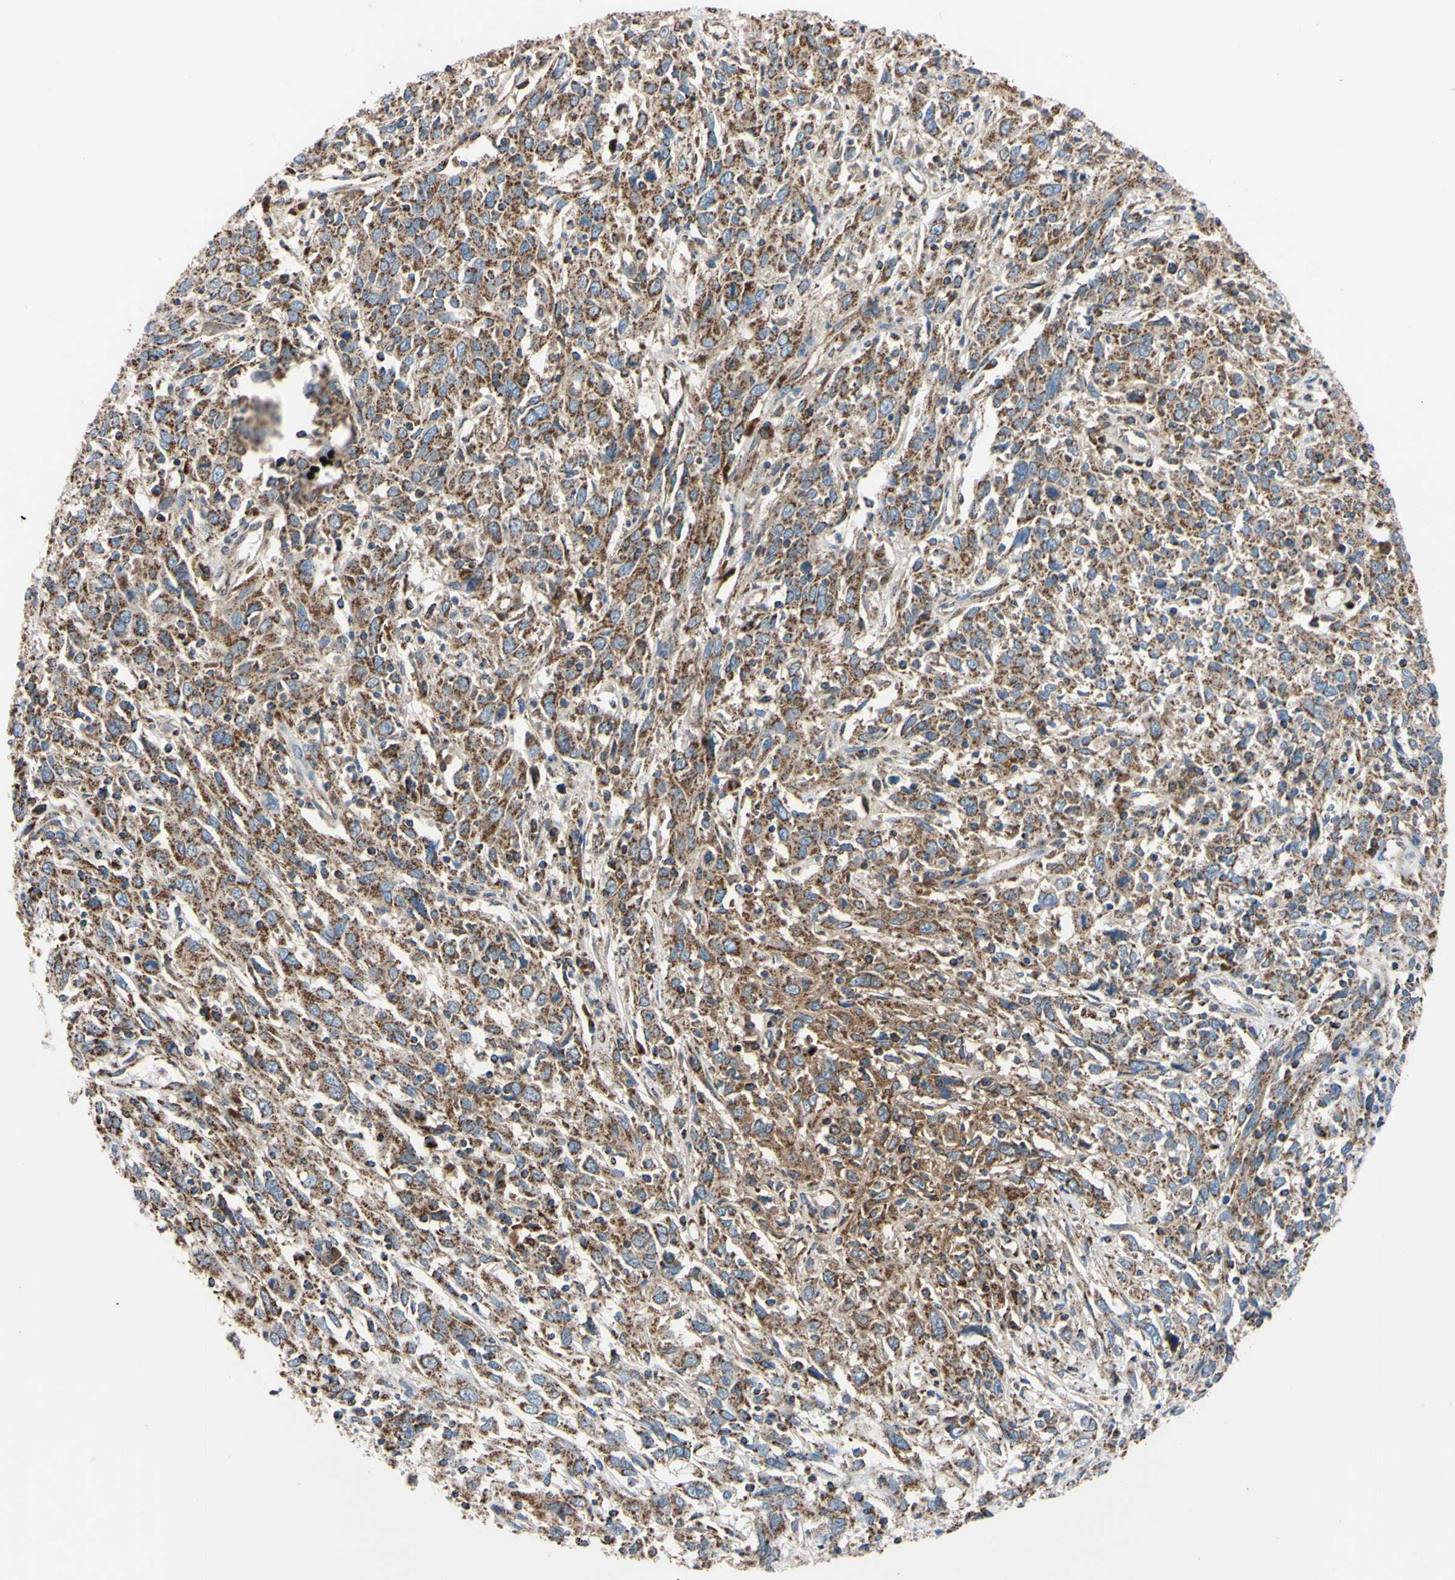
{"staining": {"intensity": "strong", "quantity": ">75%", "location": "cytoplasmic/membranous"}, "tissue": "cervical cancer", "cell_type": "Tumor cells", "image_type": "cancer", "snomed": [{"axis": "morphology", "description": "Squamous cell carcinoma, NOS"}, {"axis": "topography", "description": "Cervix"}], "caption": "Strong cytoplasmic/membranous staining for a protein is seen in about >75% of tumor cells of cervical squamous cell carcinoma using immunohistochemistry.", "gene": "CLPP", "patient": {"sex": "female", "age": 46}}